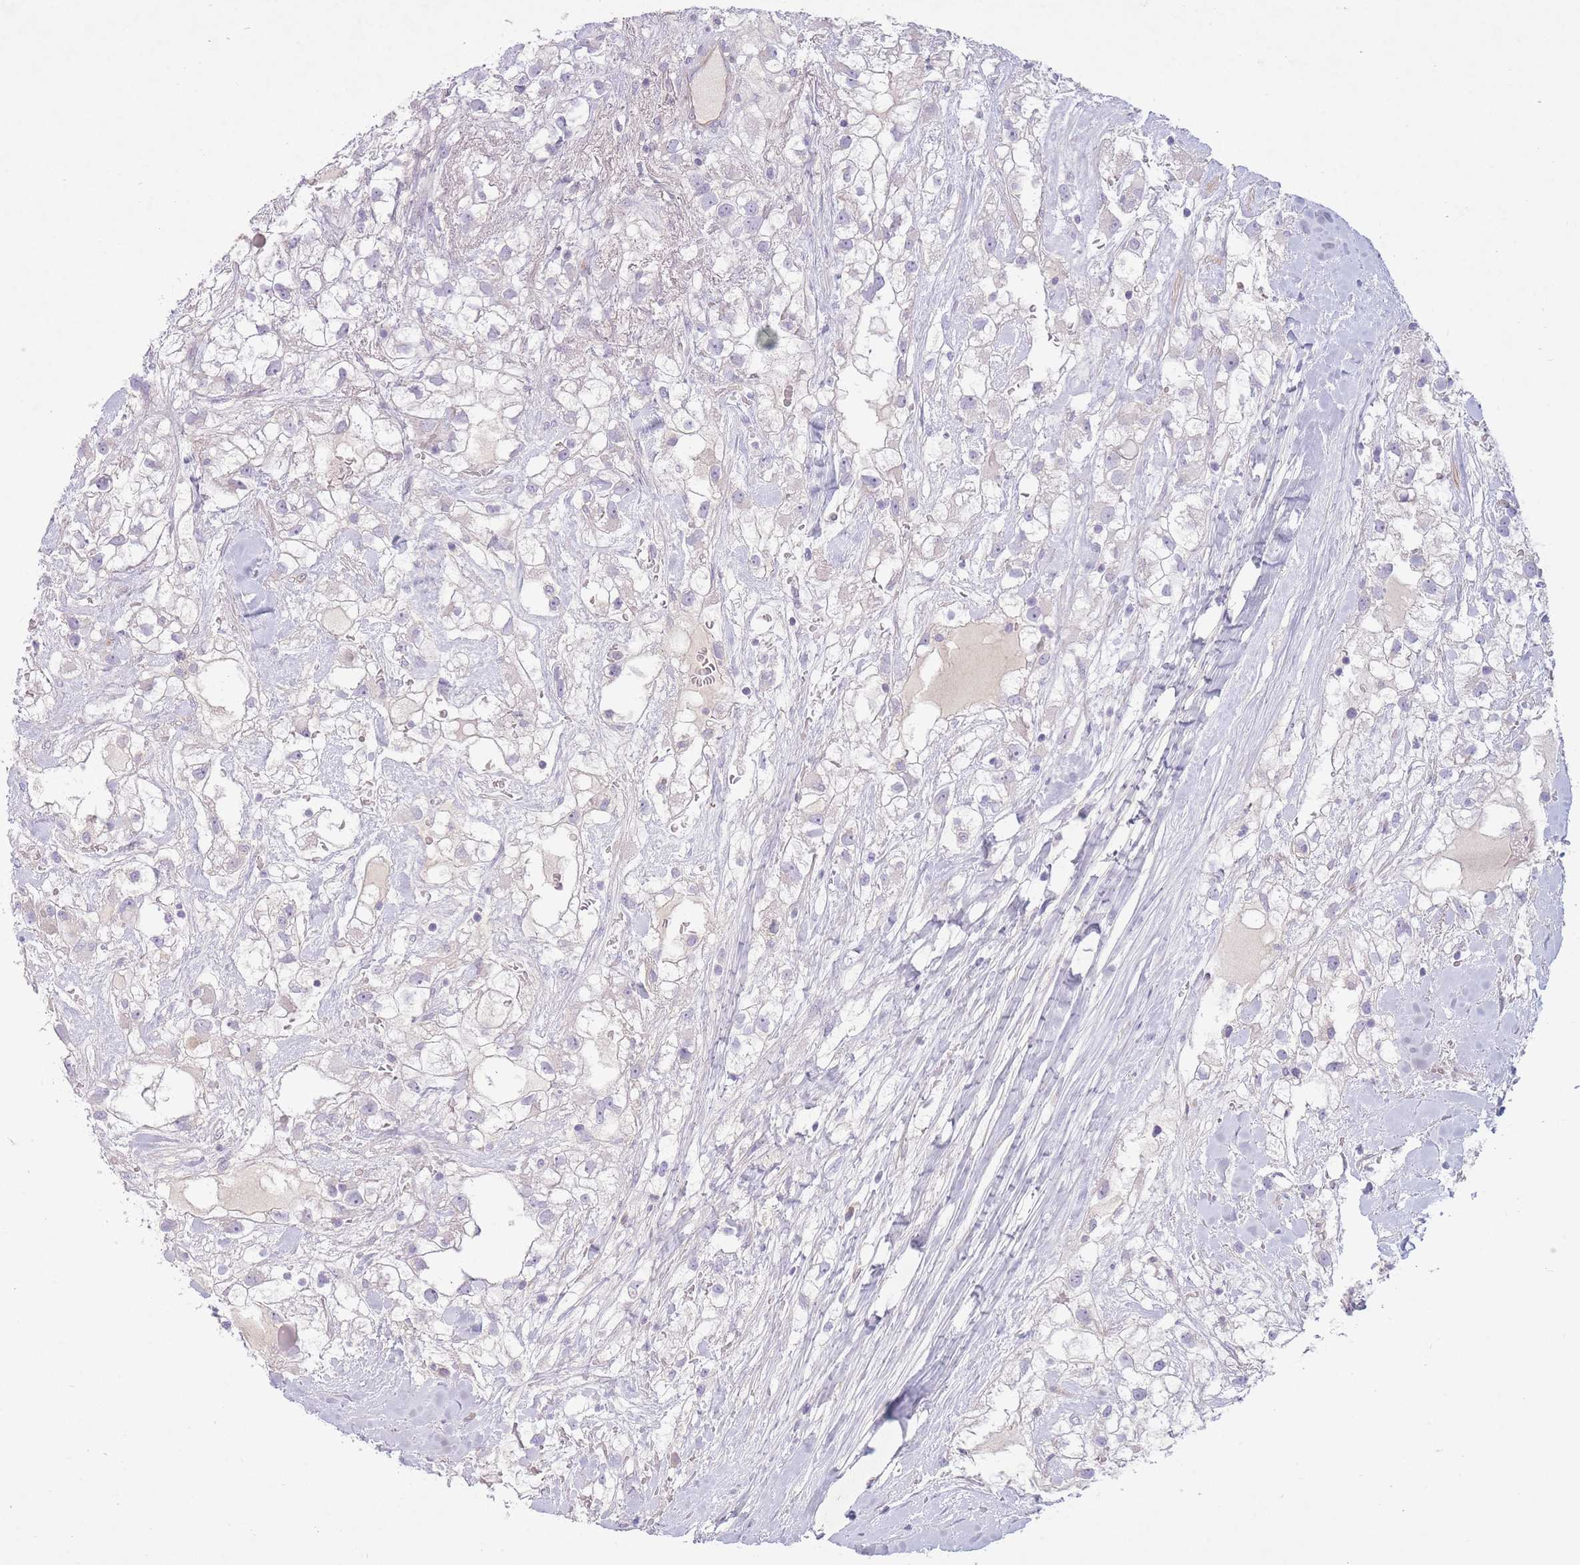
{"staining": {"intensity": "negative", "quantity": "none", "location": "none"}, "tissue": "renal cancer", "cell_type": "Tumor cells", "image_type": "cancer", "snomed": [{"axis": "morphology", "description": "Adenocarcinoma, NOS"}, {"axis": "topography", "description": "Kidney"}], "caption": "Tumor cells show no significant staining in renal adenocarcinoma.", "gene": "PNPLA5", "patient": {"sex": "male", "age": 59}}